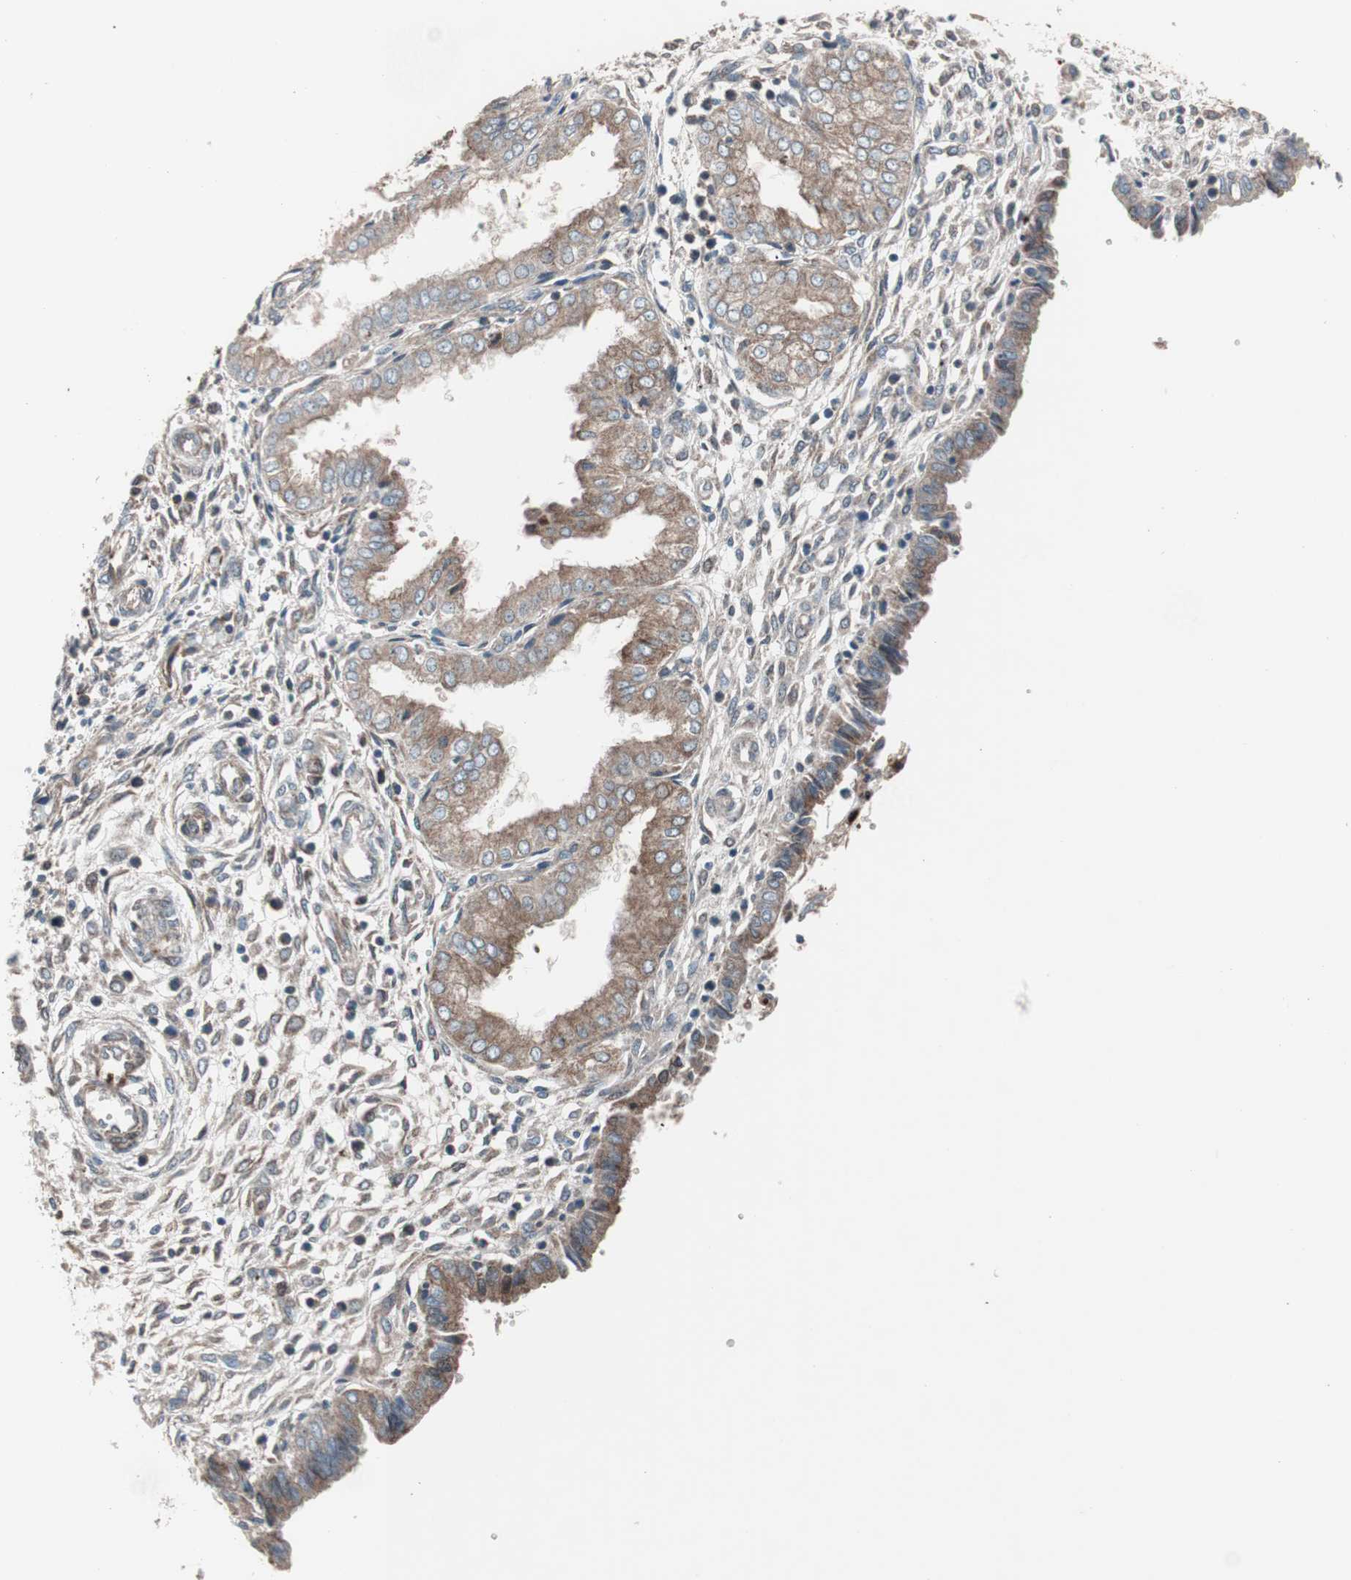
{"staining": {"intensity": "moderate", "quantity": ">75%", "location": "cytoplasmic/membranous"}, "tissue": "endometrium", "cell_type": "Cells in endometrial stroma", "image_type": "normal", "snomed": [{"axis": "morphology", "description": "Normal tissue, NOS"}, {"axis": "topography", "description": "Endometrium"}], "caption": "Immunohistochemical staining of normal endometrium exhibits medium levels of moderate cytoplasmic/membranous staining in approximately >75% of cells in endometrial stroma. (IHC, brightfield microscopy, high magnification).", "gene": "CCL14", "patient": {"sex": "female", "age": 33}}